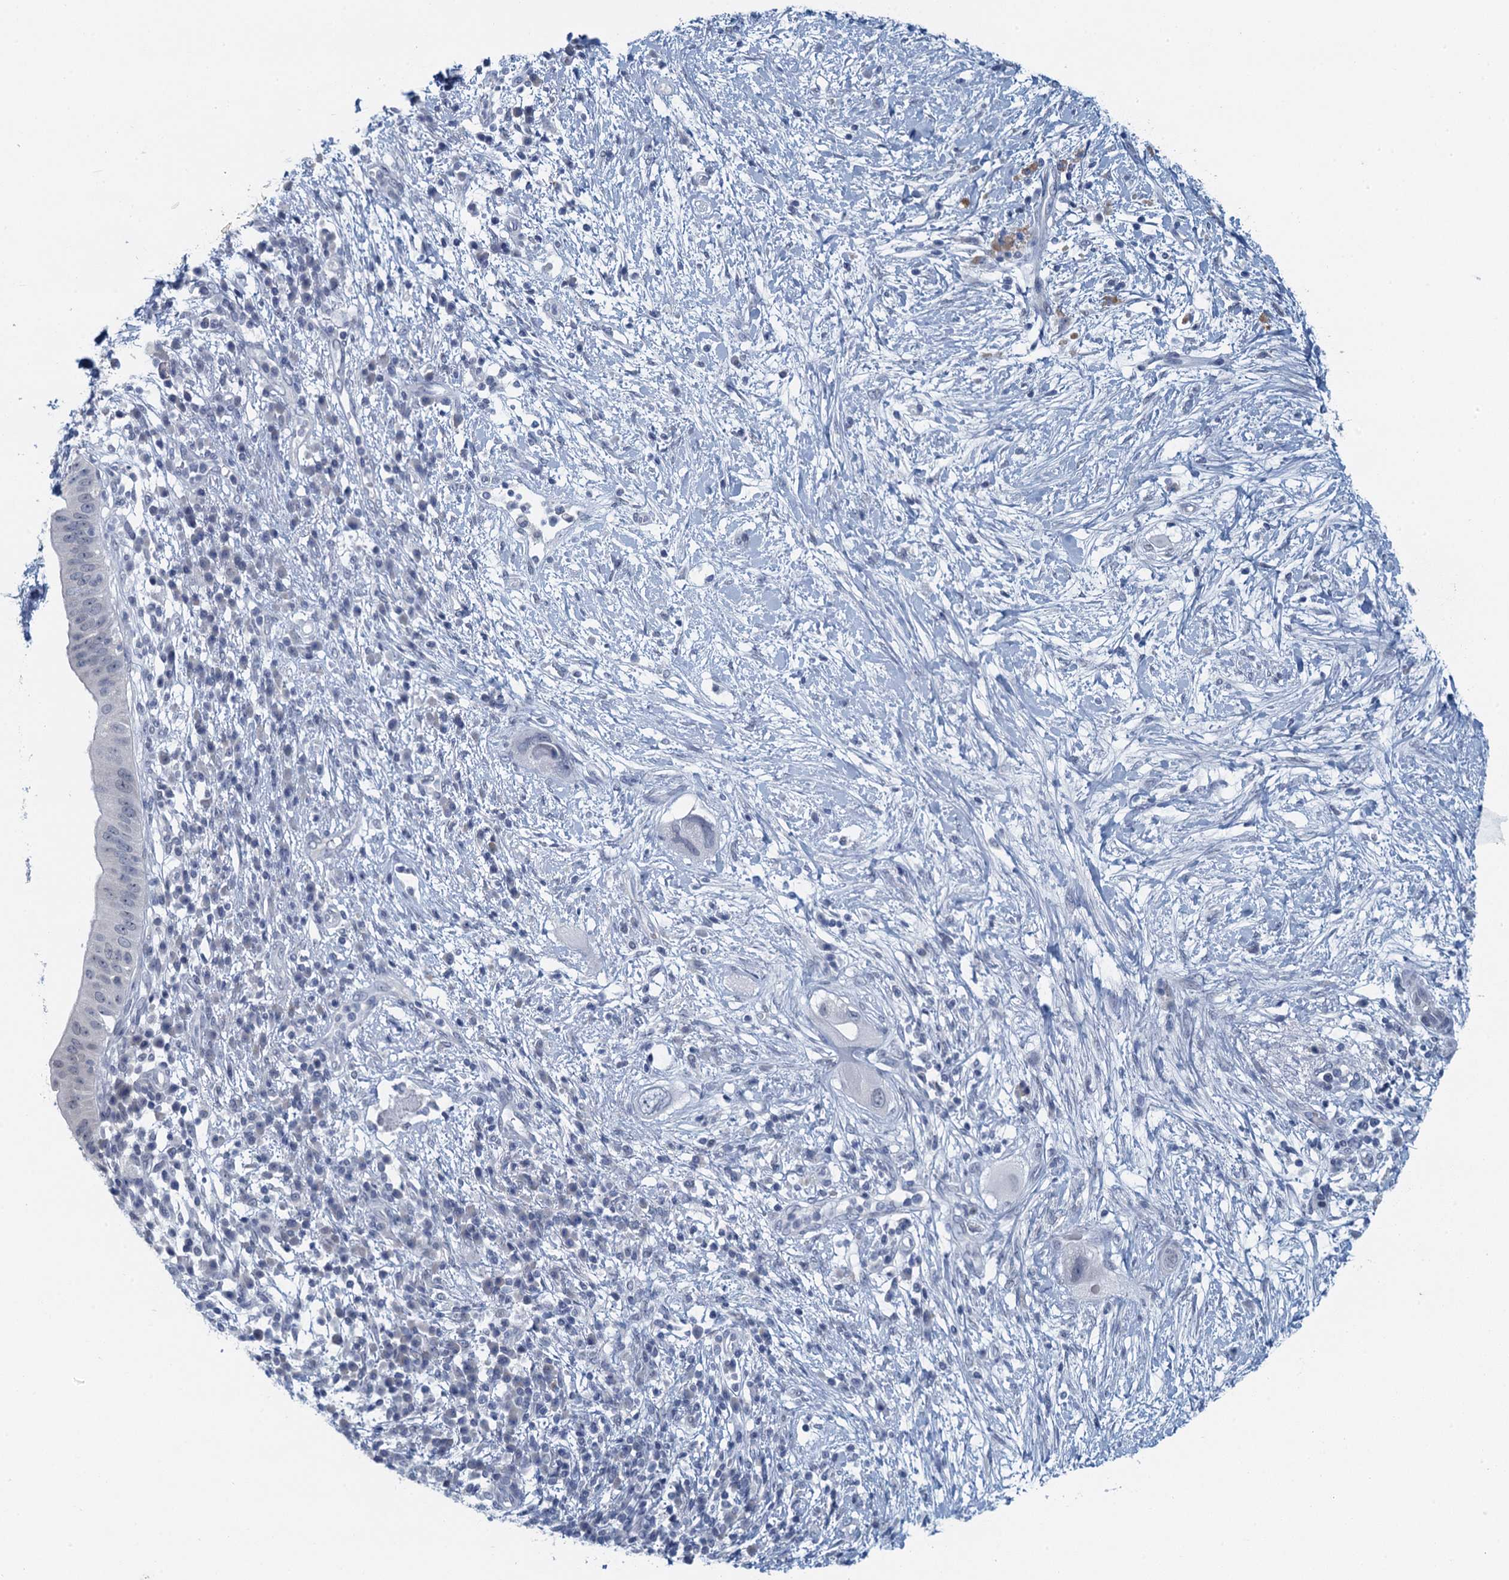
{"staining": {"intensity": "negative", "quantity": "none", "location": "none"}, "tissue": "pancreatic cancer", "cell_type": "Tumor cells", "image_type": "cancer", "snomed": [{"axis": "morphology", "description": "Adenocarcinoma, NOS"}, {"axis": "topography", "description": "Pancreas"}], "caption": "IHC histopathology image of neoplastic tissue: adenocarcinoma (pancreatic) stained with DAB exhibits no significant protein positivity in tumor cells.", "gene": "ENSG00000131152", "patient": {"sex": "male", "age": 68}}